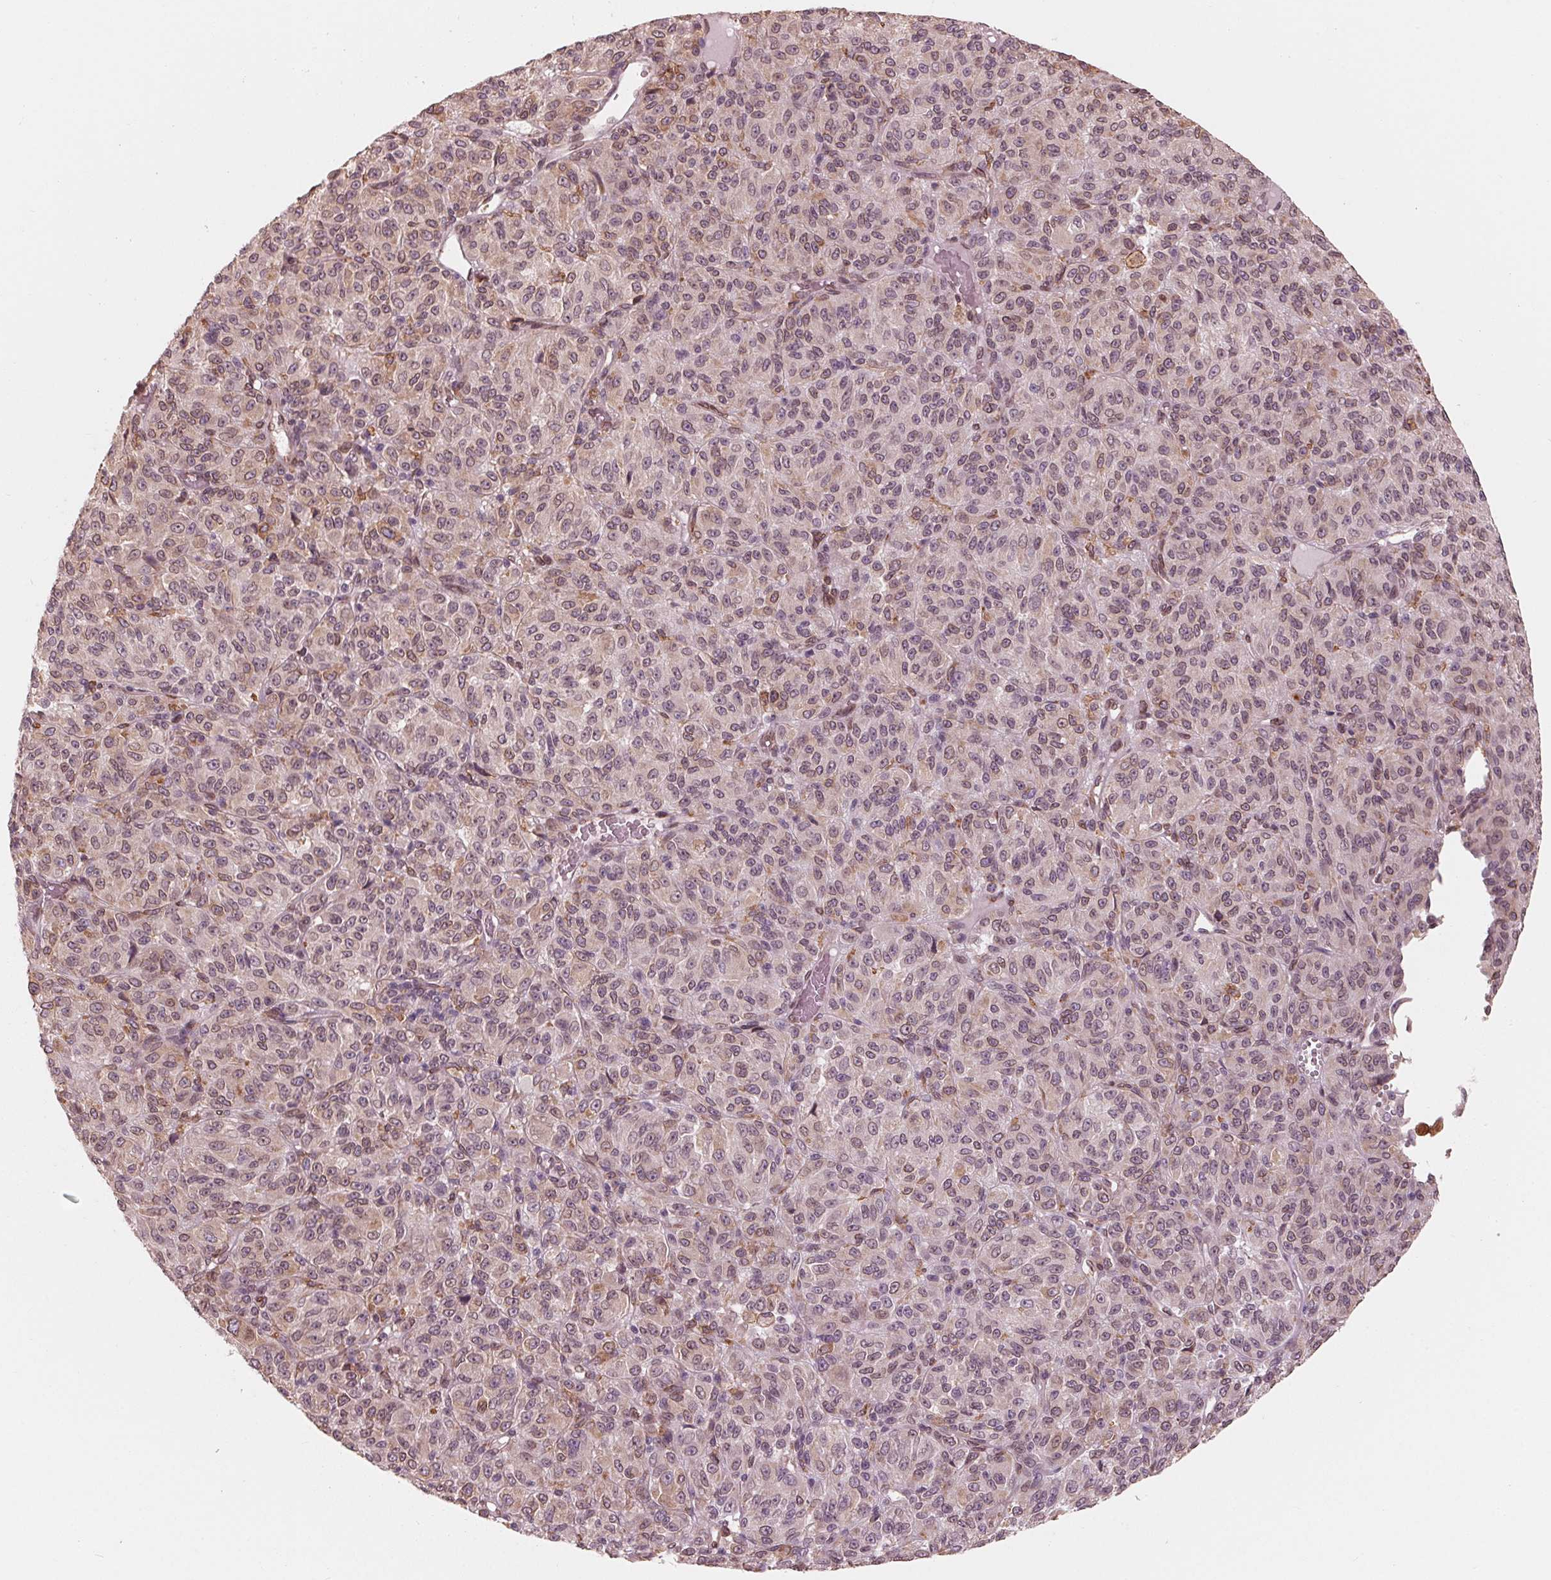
{"staining": {"intensity": "moderate", "quantity": "25%-75%", "location": "cytoplasmic/membranous"}, "tissue": "melanoma", "cell_type": "Tumor cells", "image_type": "cancer", "snomed": [{"axis": "morphology", "description": "Malignant melanoma, Metastatic site"}, {"axis": "topography", "description": "Brain"}], "caption": "IHC staining of malignant melanoma (metastatic site), which reveals medium levels of moderate cytoplasmic/membranous positivity in approximately 25%-75% of tumor cells indicating moderate cytoplasmic/membranous protein positivity. The staining was performed using DAB (brown) for protein detection and nuclei were counterstained in hematoxylin (blue).", "gene": "IKBIP", "patient": {"sex": "female", "age": 56}}